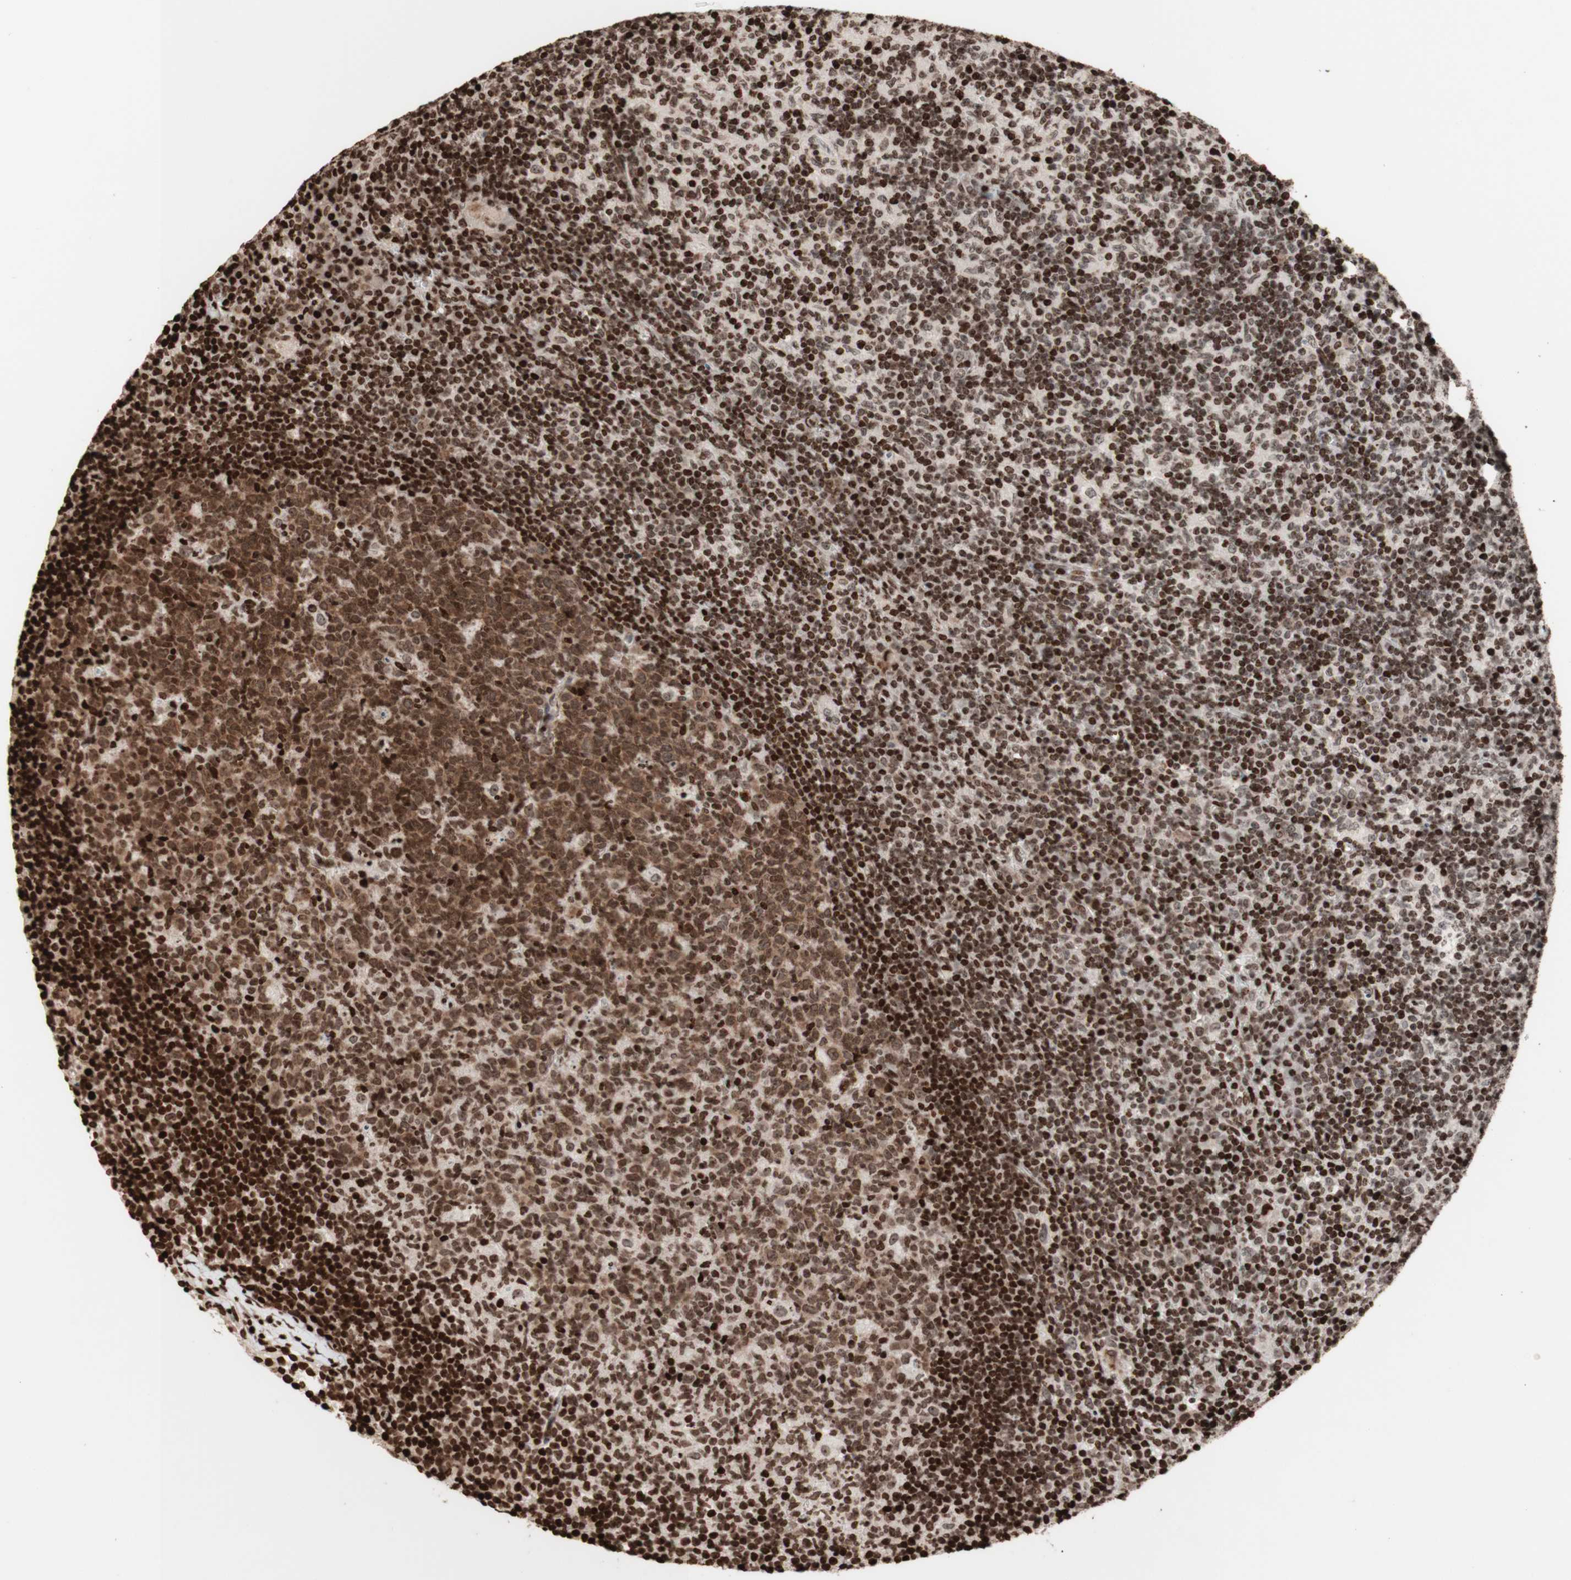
{"staining": {"intensity": "strong", "quantity": ">75%", "location": "cytoplasmic/membranous,nuclear"}, "tissue": "lymph node", "cell_type": "Germinal center cells", "image_type": "normal", "snomed": [{"axis": "morphology", "description": "Normal tissue, NOS"}, {"axis": "morphology", "description": "Inflammation, NOS"}, {"axis": "topography", "description": "Lymph node"}], "caption": "Protein analysis of unremarkable lymph node reveals strong cytoplasmic/membranous,nuclear staining in about >75% of germinal center cells.", "gene": "NCAPD2", "patient": {"sex": "male", "age": 55}}